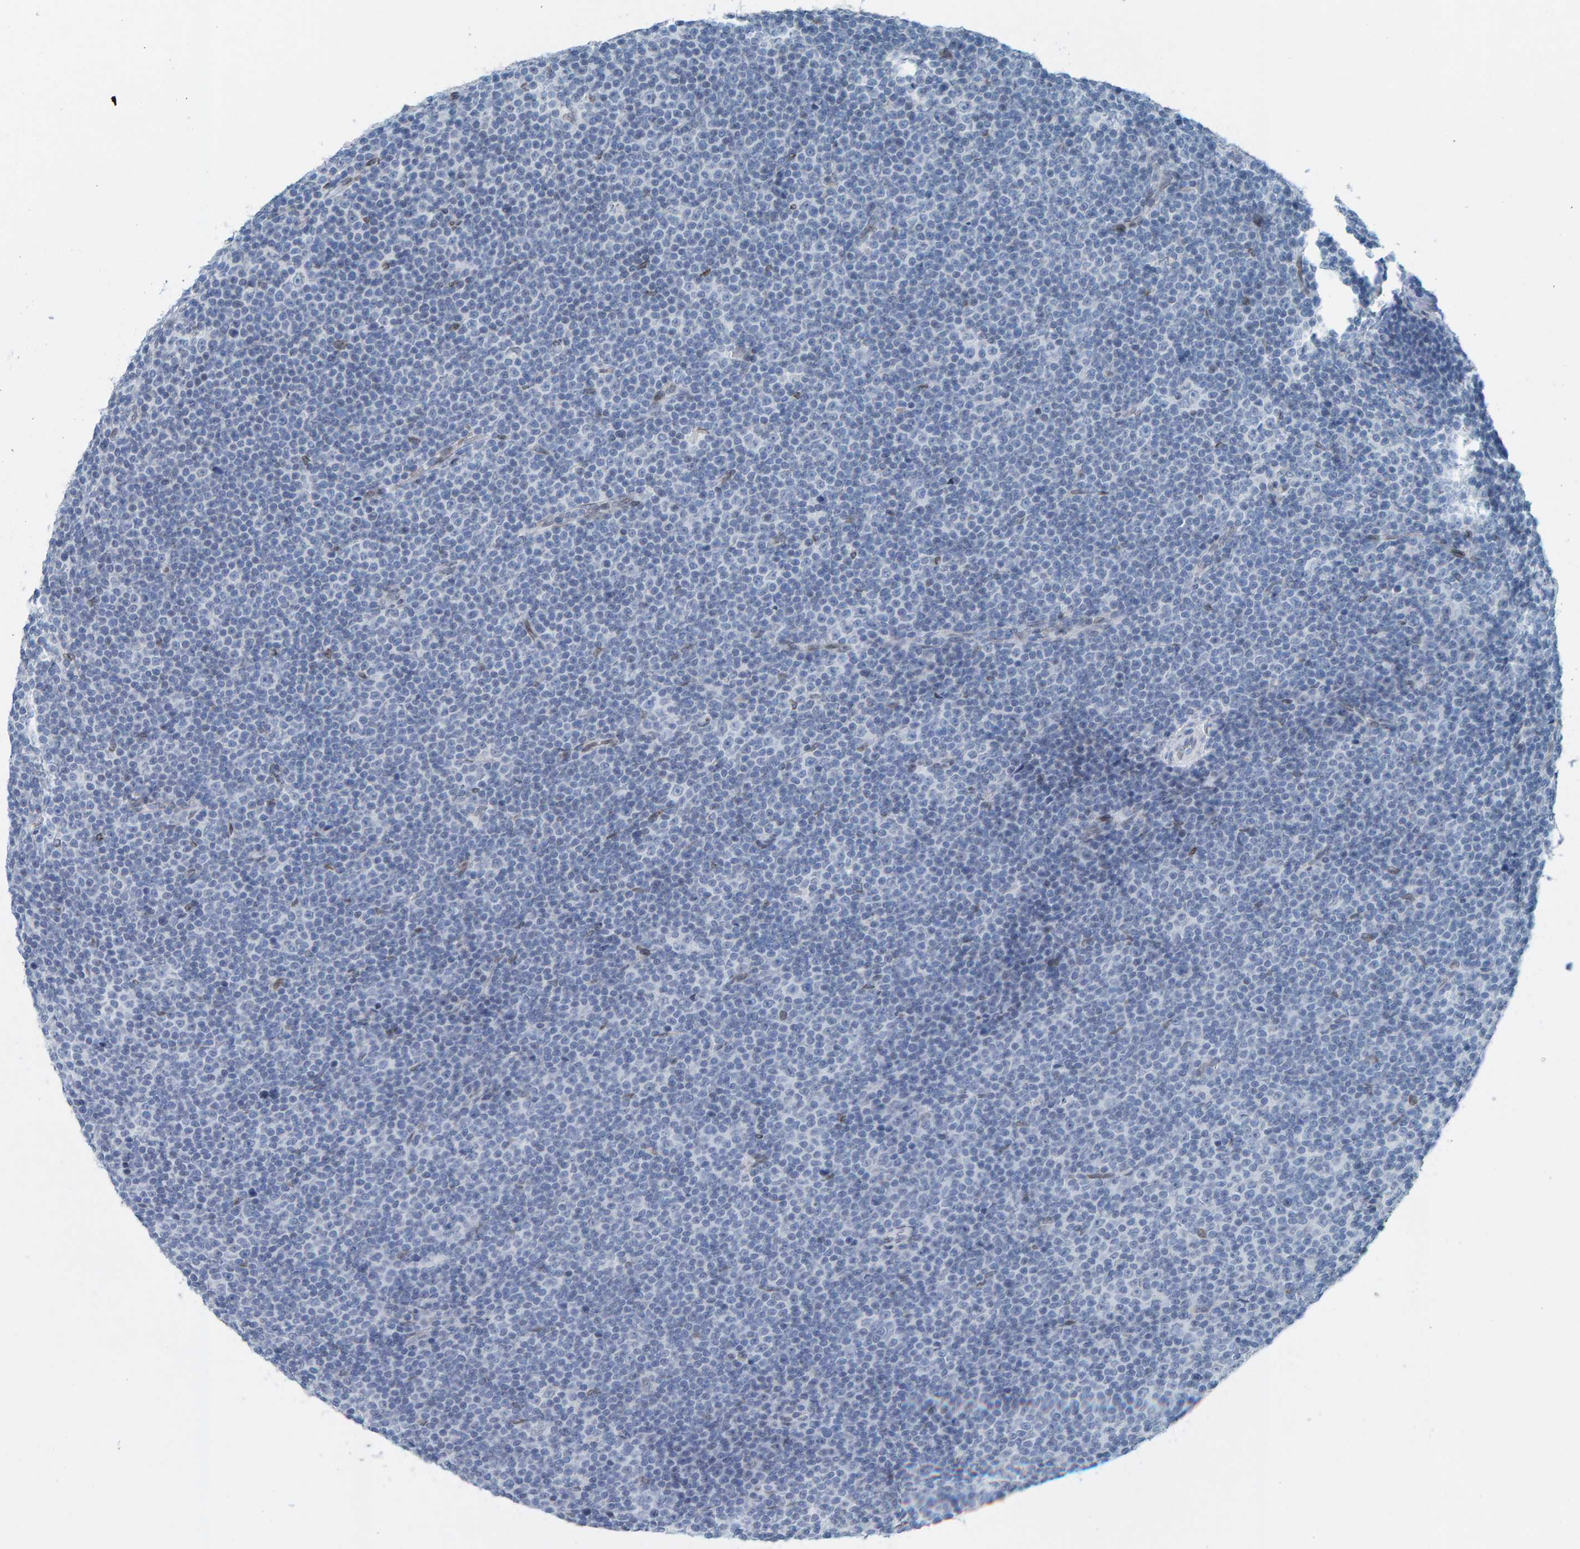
{"staining": {"intensity": "negative", "quantity": "none", "location": "none"}, "tissue": "lymphoma", "cell_type": "Tumor cells", "image_type": "cancer", "snomed": [{"axis": "morphology", "description": "Malignant lymphoma, non-Hodgkin's type, Low grade"}, {"axis": "topography", "description": "Lymph node"}], "caption": "Image shows no significant protein expression in tumor cells of lymphoma. Nuclei are stained in blue.", "gene": "LMNB2", "patient": {"sex": "female", "age": 67}}